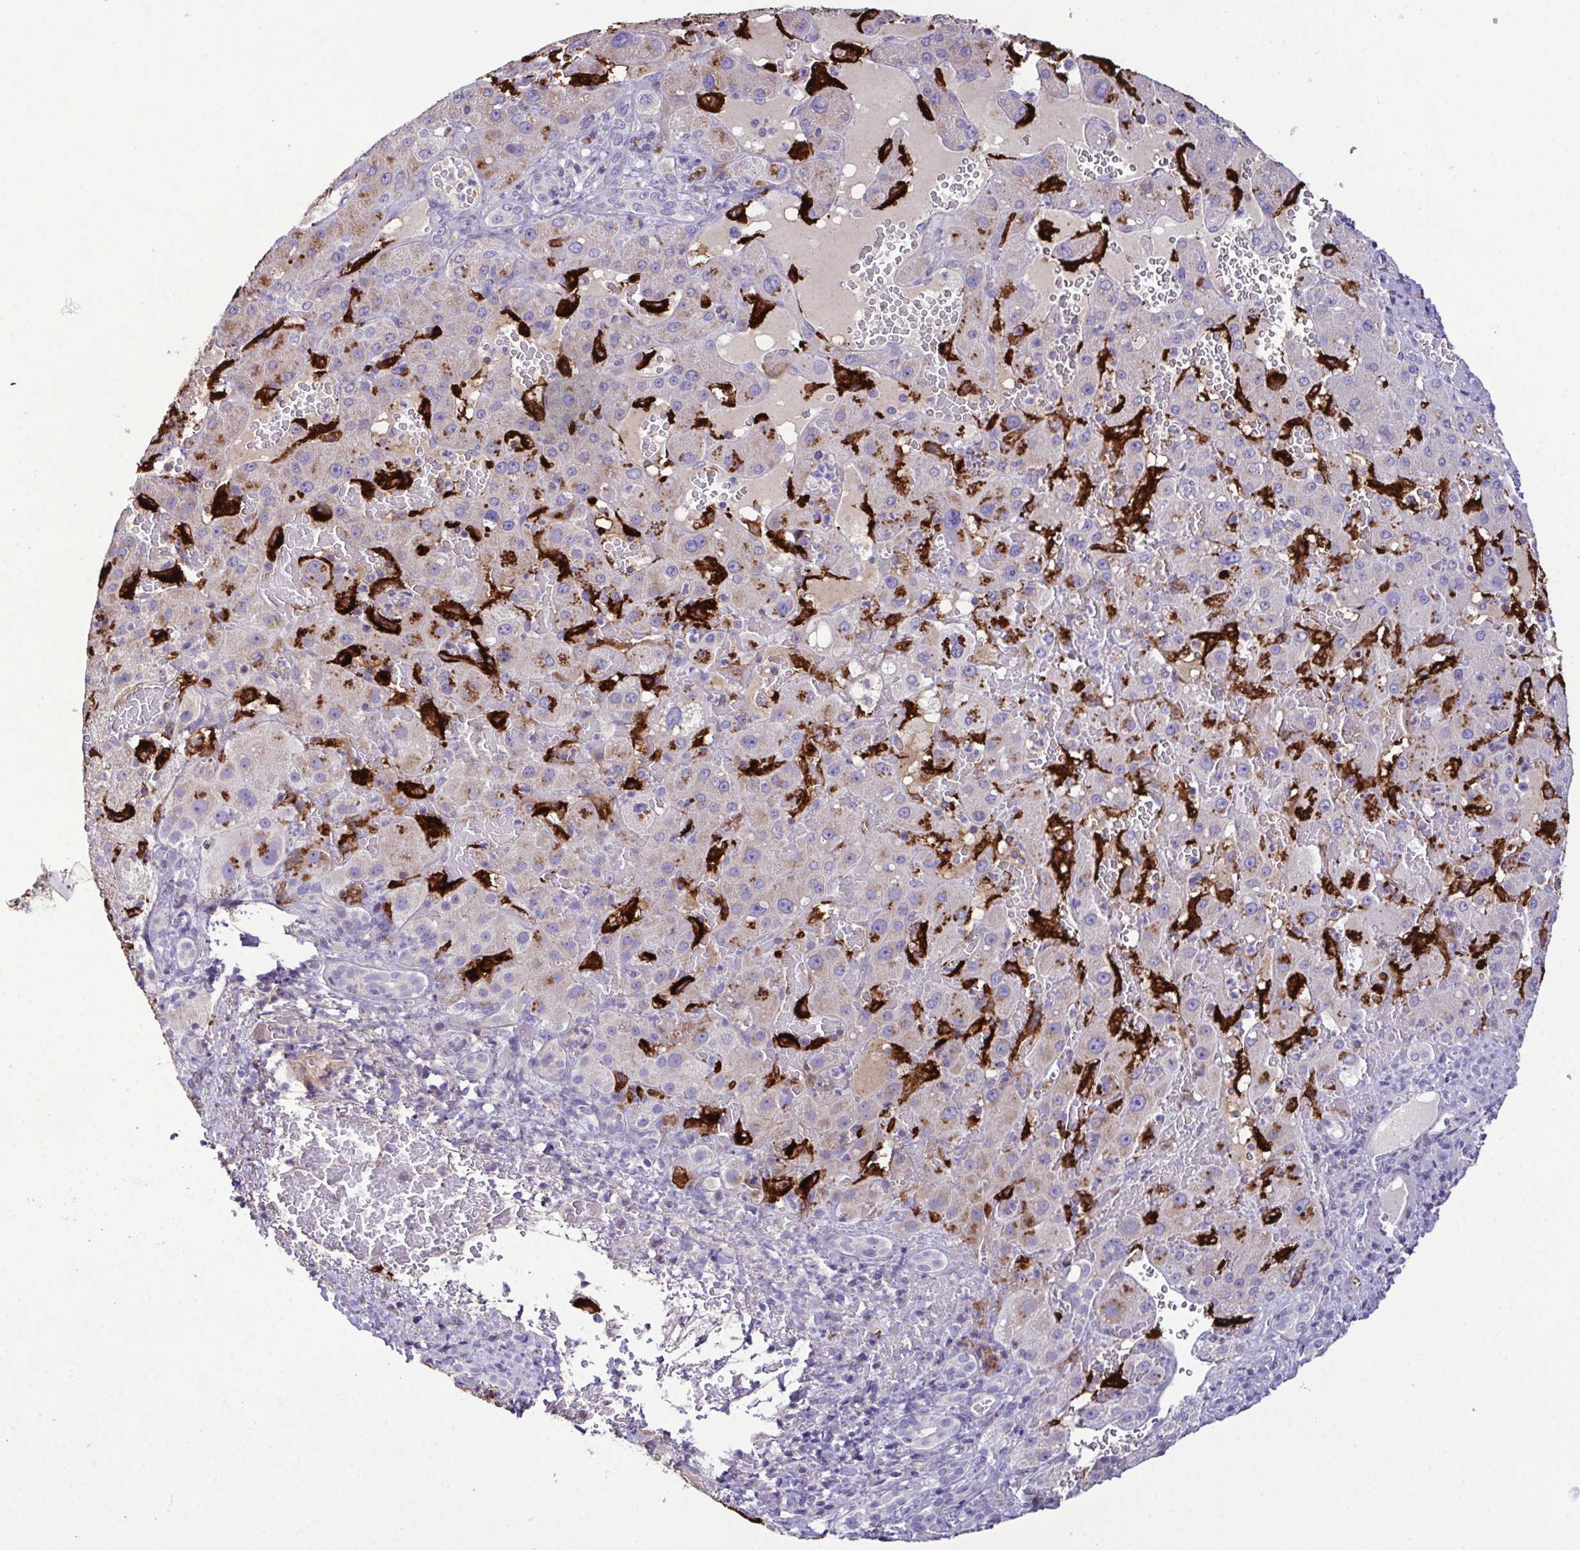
{"staining": {"intensity": "negative", "quantity": "none", "location": "none"}, "tissue": "liver cancer", "cell_type": "Tumor cells", "image_type": "cancer", "snomed": [{"axis": "morphology", "description": "Carcinoma, Hepatocellular, NOS"}, {"axis": "topography", "description": "Liver"}], "caption": "Immunohistochemistry of human hepatocellular carcinoma (liver) shows no staining in tumor cells.", "gene": "MARCO", "patient": {"sex": "female", "age": 73}}